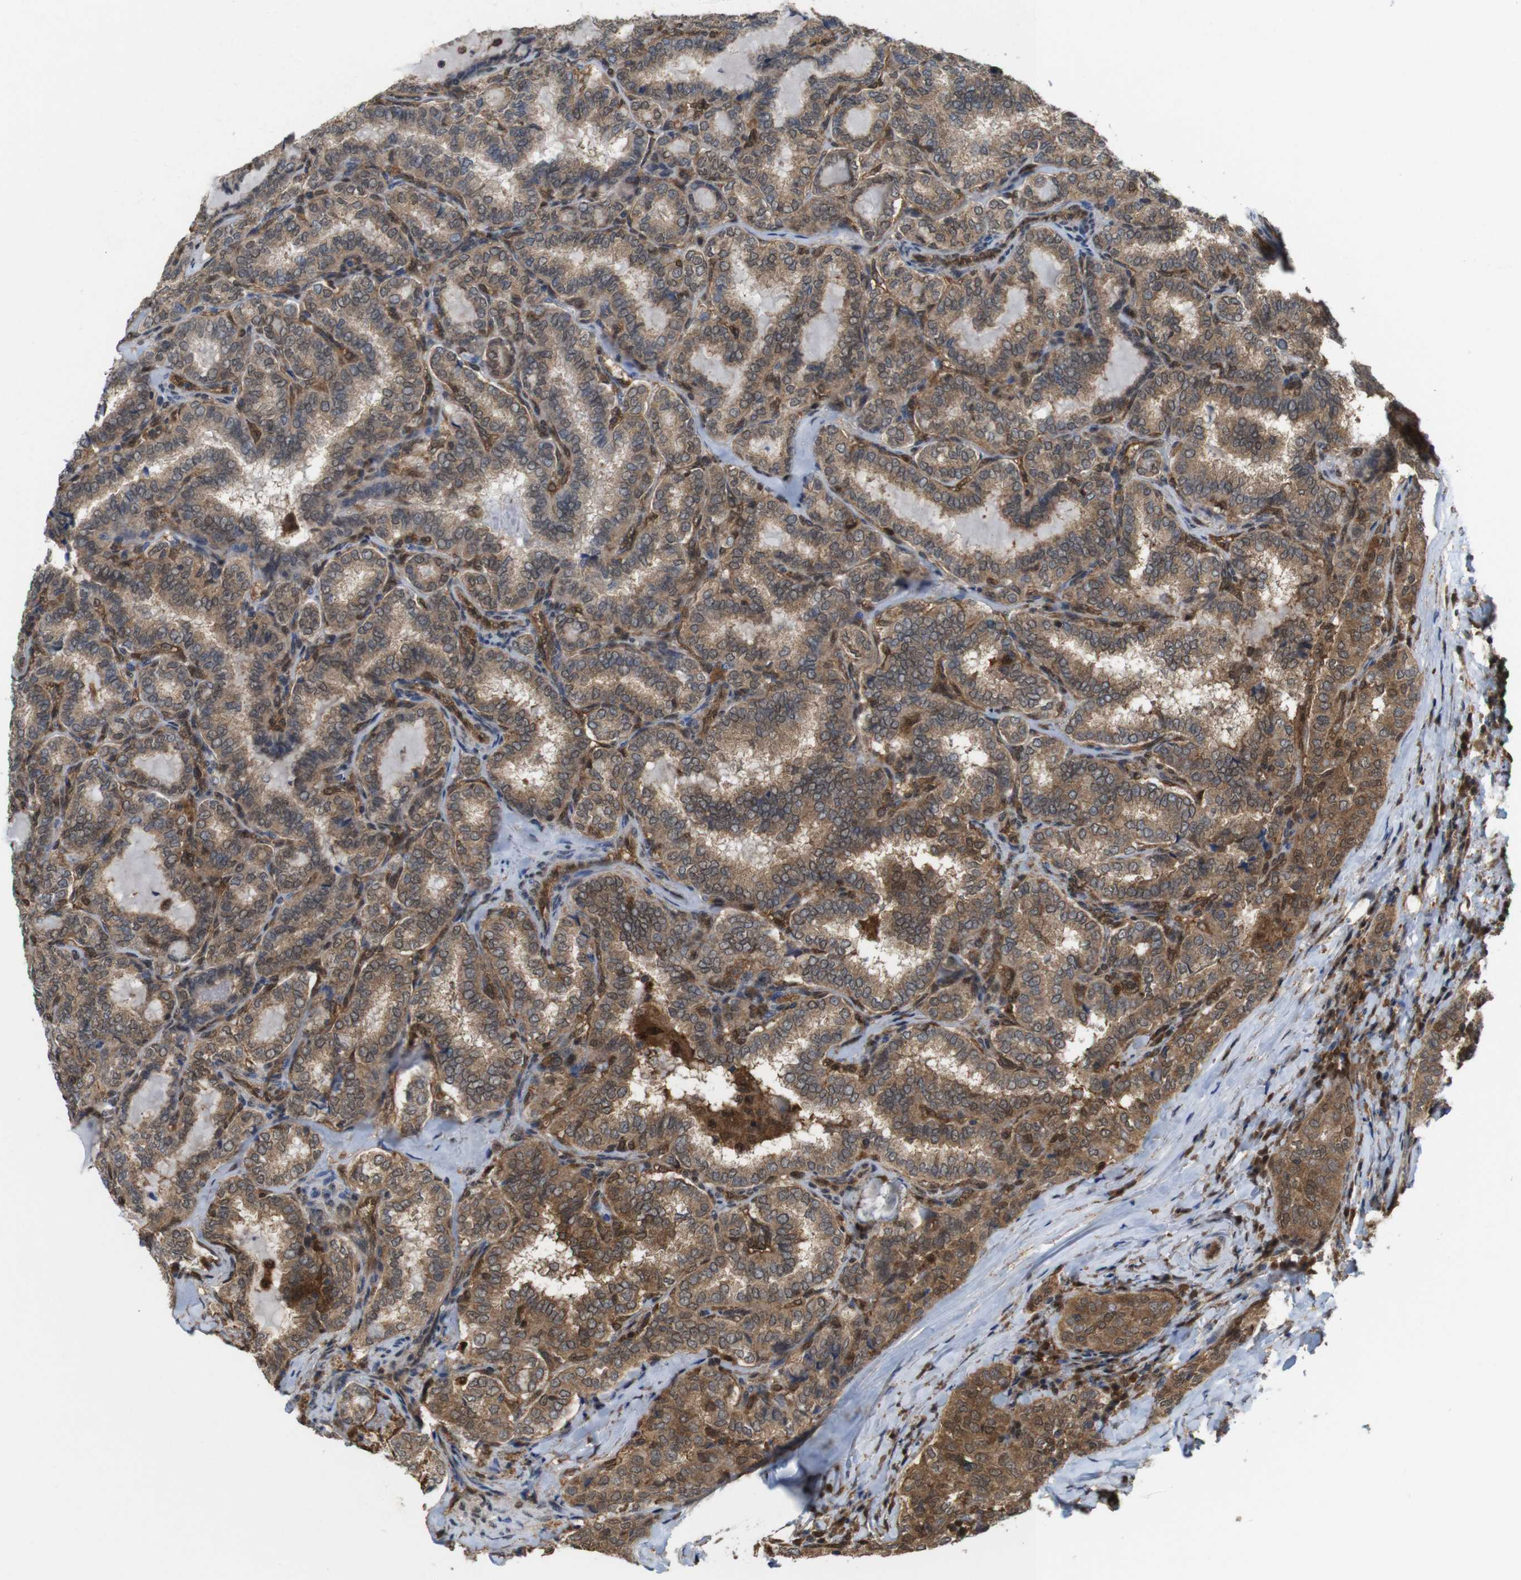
{"staining": {"intensity": "moderate", "quantity": ">75%", "location": "cytoplasmic/membranous"}, "tissue": "thyroid cancer", "cell_type": "Tumor cells", "image_type": "cancer", "snomed": [{"axis": "morphology", "description": "Normal tissue, NOS"}, {"axis": "morphology", "description": "Papillary adenocarcinoma, NOS"}, {"axis": "topography", "description": "Thyroid gland"}], "caption": "A high-resolution micrograph shows IHC staining of thyroid papillary adenocarcinoma, which reveals moderate cytoplasmic/membranous staining in about >75% of tumor cells. The staining was performed using DAB, with brown indicating positive protein expression. Nuclei are stained blue with hematoxylin.", "gene": "YWHAG", "patient": {"sex": "female", "age": 30}}